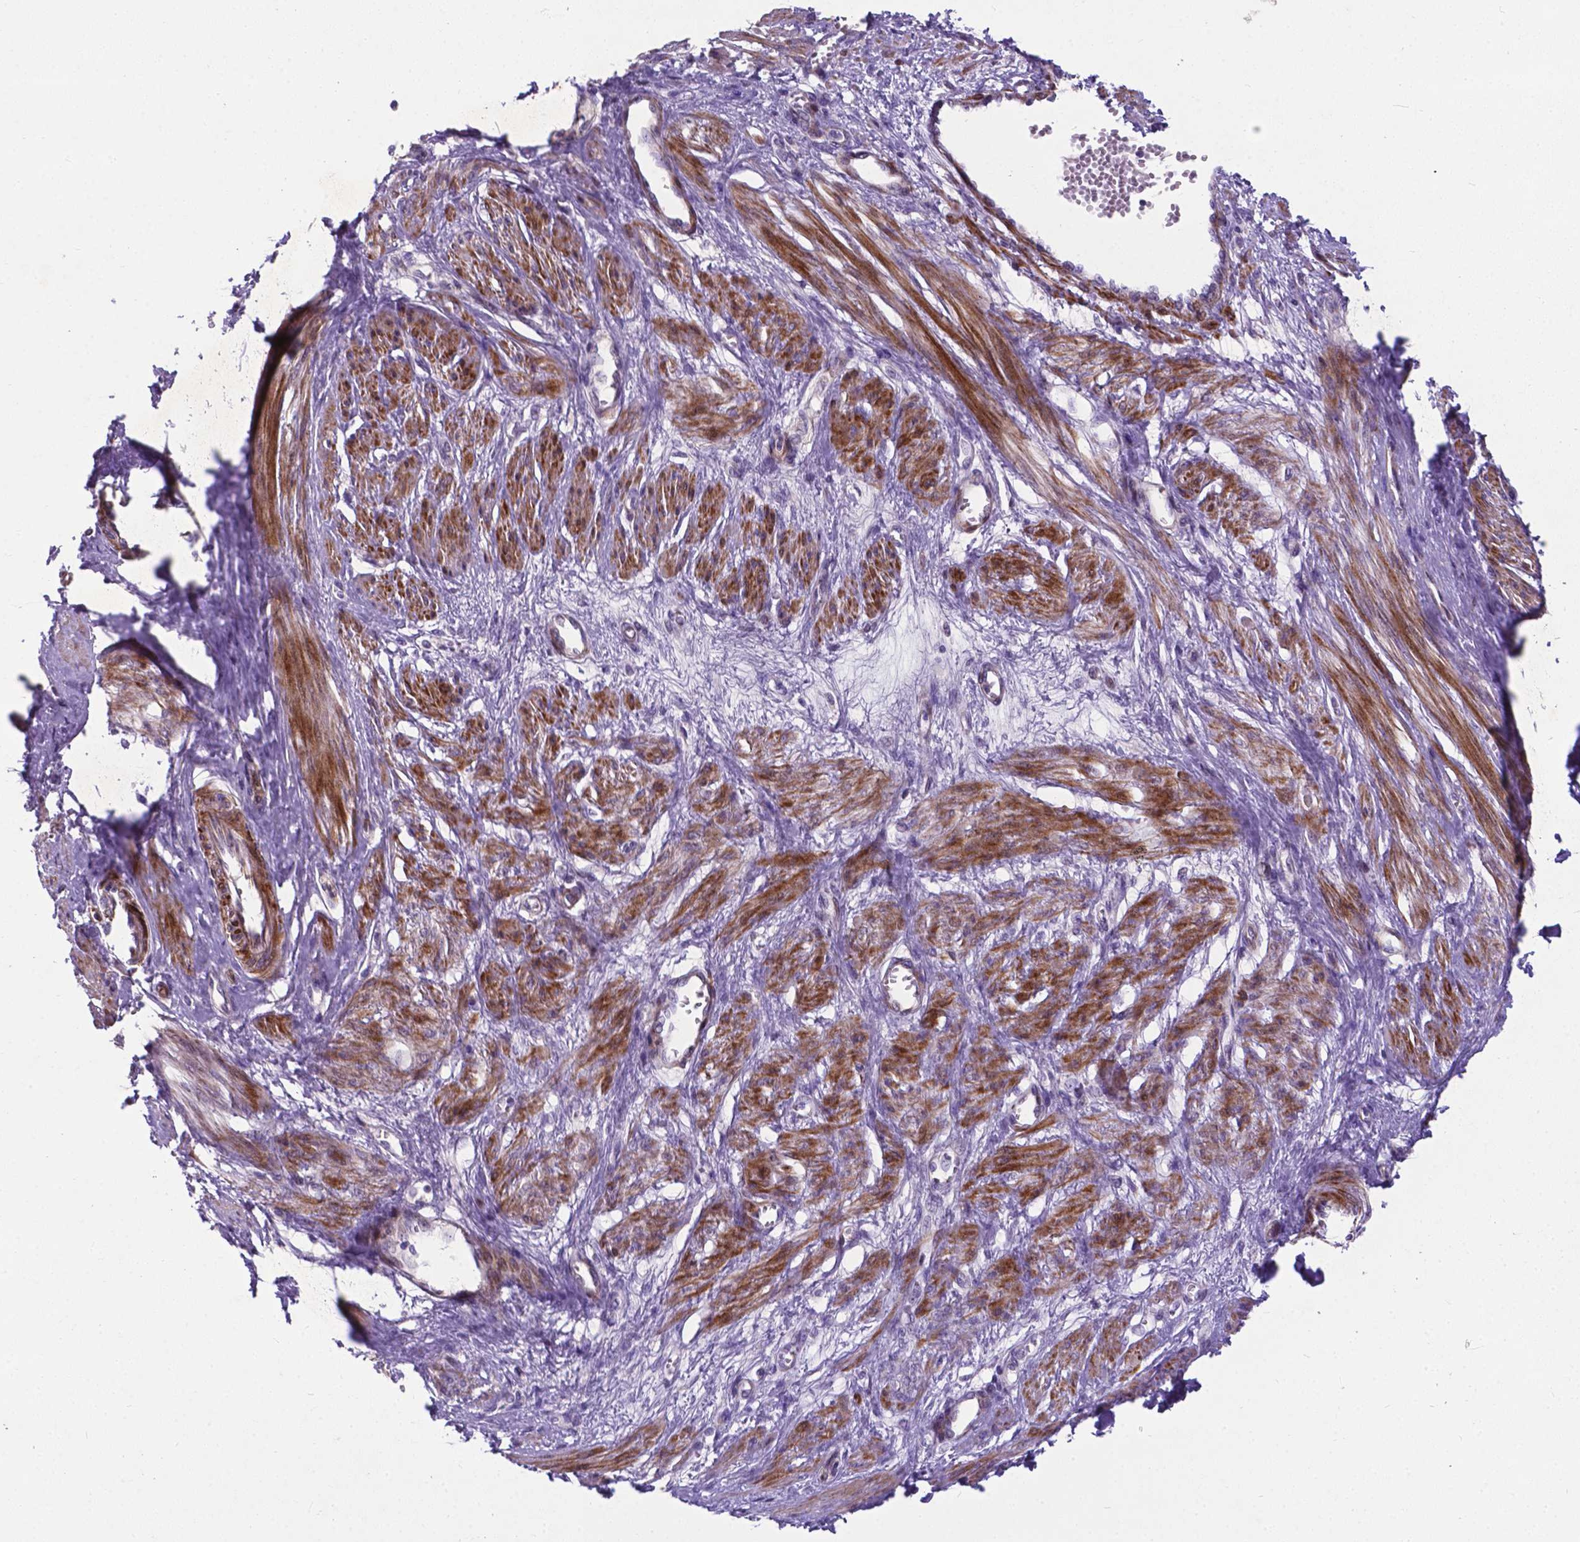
{"staining": {"intensity": "strong", "quantity": "25%-75%", "location": "cytoplasmic/membranous"}, "tissue": "smooth muscle", "cell_type": "Smooth muscle cells", "image_type": "normal", "snomed": [{"axis": "morphology", "description": "Normal tissue, NOS"}, {"axis": "topography", "description": "Smooth muscle"}, {"axis": "topography", "description": "Uterus"}], "caption": "Normal smooth muscle was stained to show a protein in brown. There is high levels of strong cytoplasmic/membranous positivity in approximately 25%-75% of smooth muscle cells. Nuclei are stained in blue.", "gene": "PFKFB4", "patient": {"sex": "female", "age": 39}}